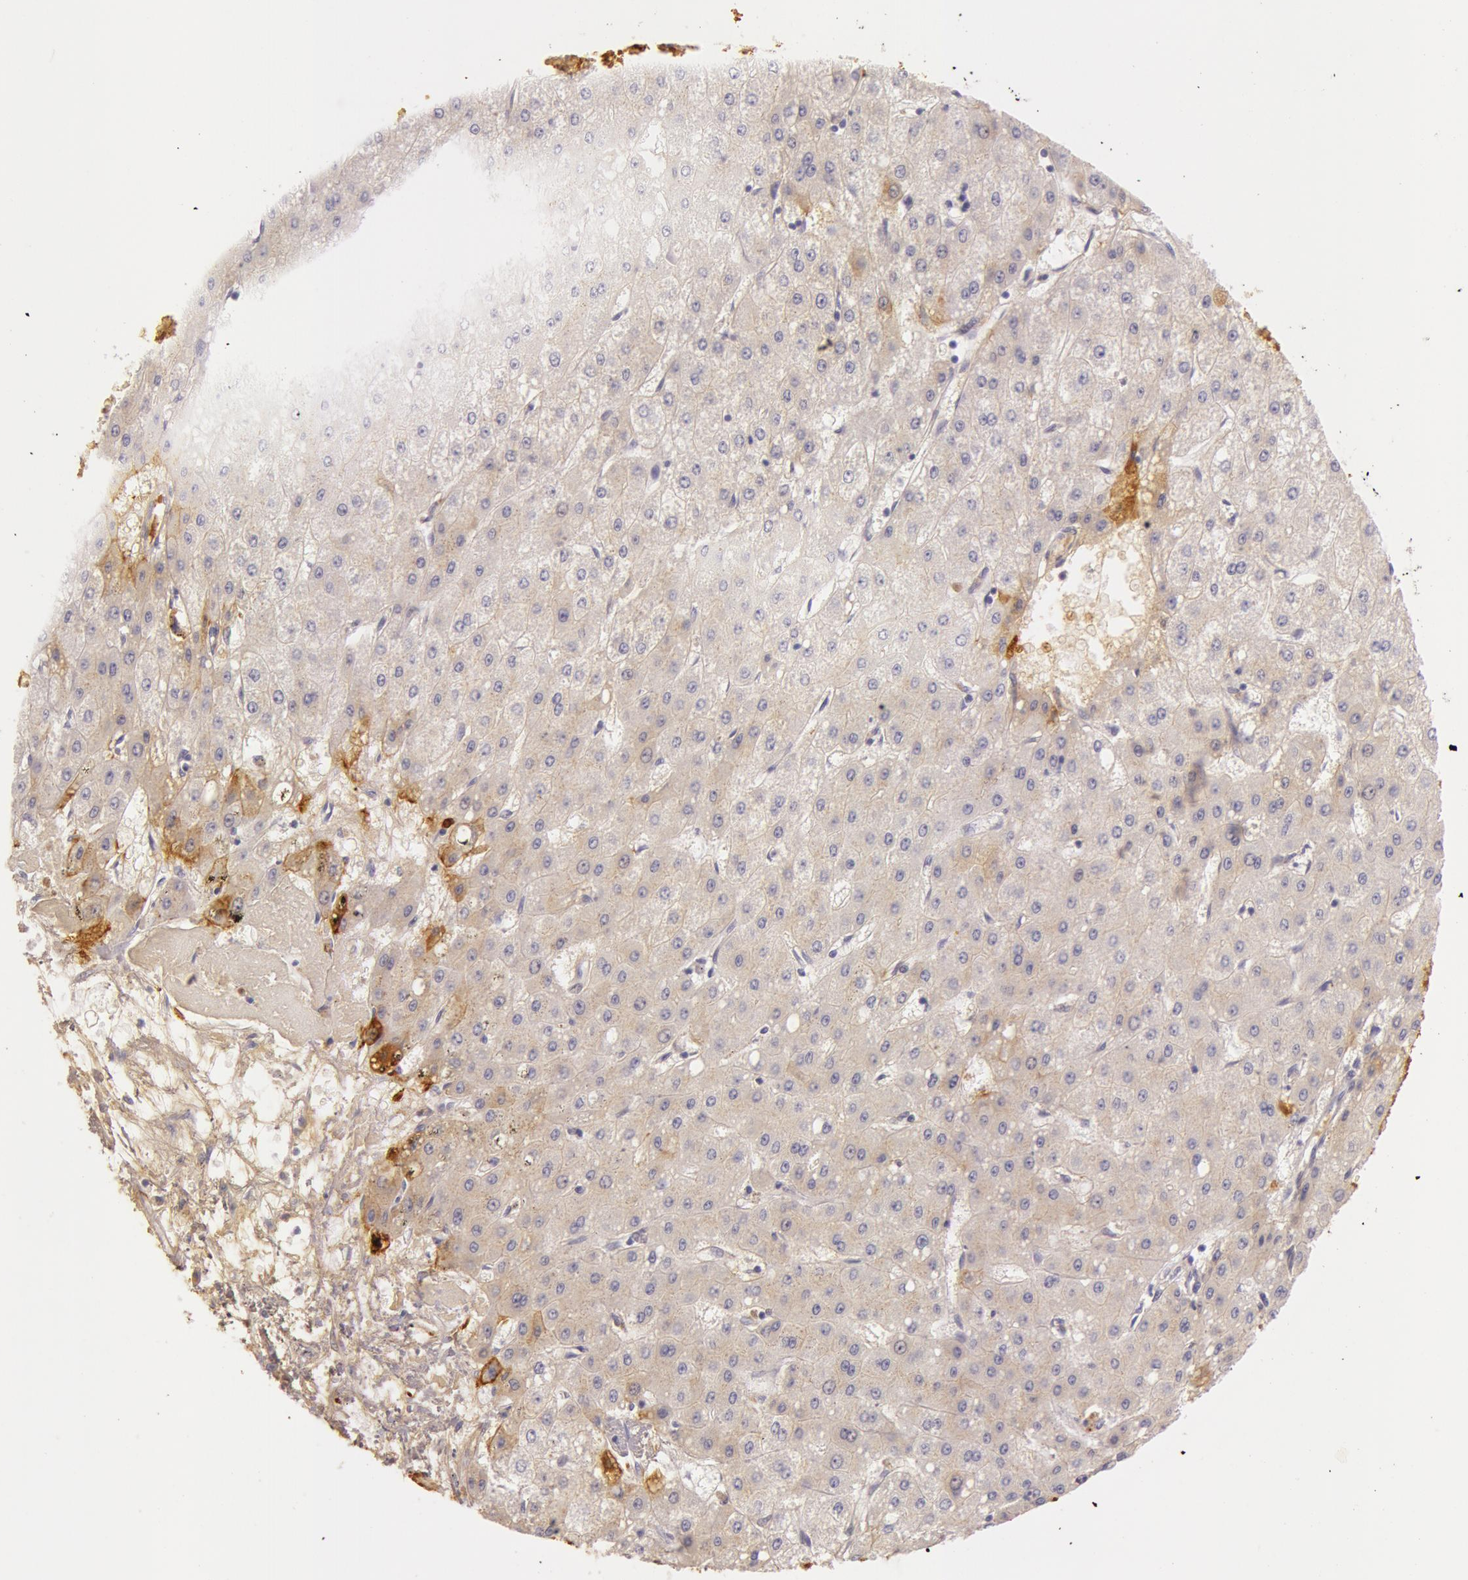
{"staining": {"intensity": "weak", "quantity": "<25%", "location": "cytoplasmic/membranous"}, "tissue": "liver cancer", "cell_type": "Tumor cells", "image_type": "cancer", "snomed": [{"axis": "morphology", "description": "Carcinoma, Hepatocellular, NOS"}, {"axis": "topography", "description": "Liver"}], "caption": "Image shows no significant protein positivity in tumor cells of liver cancer.", "gene": "C4BPA", "patient": {"sex": "female", "age": 52}}